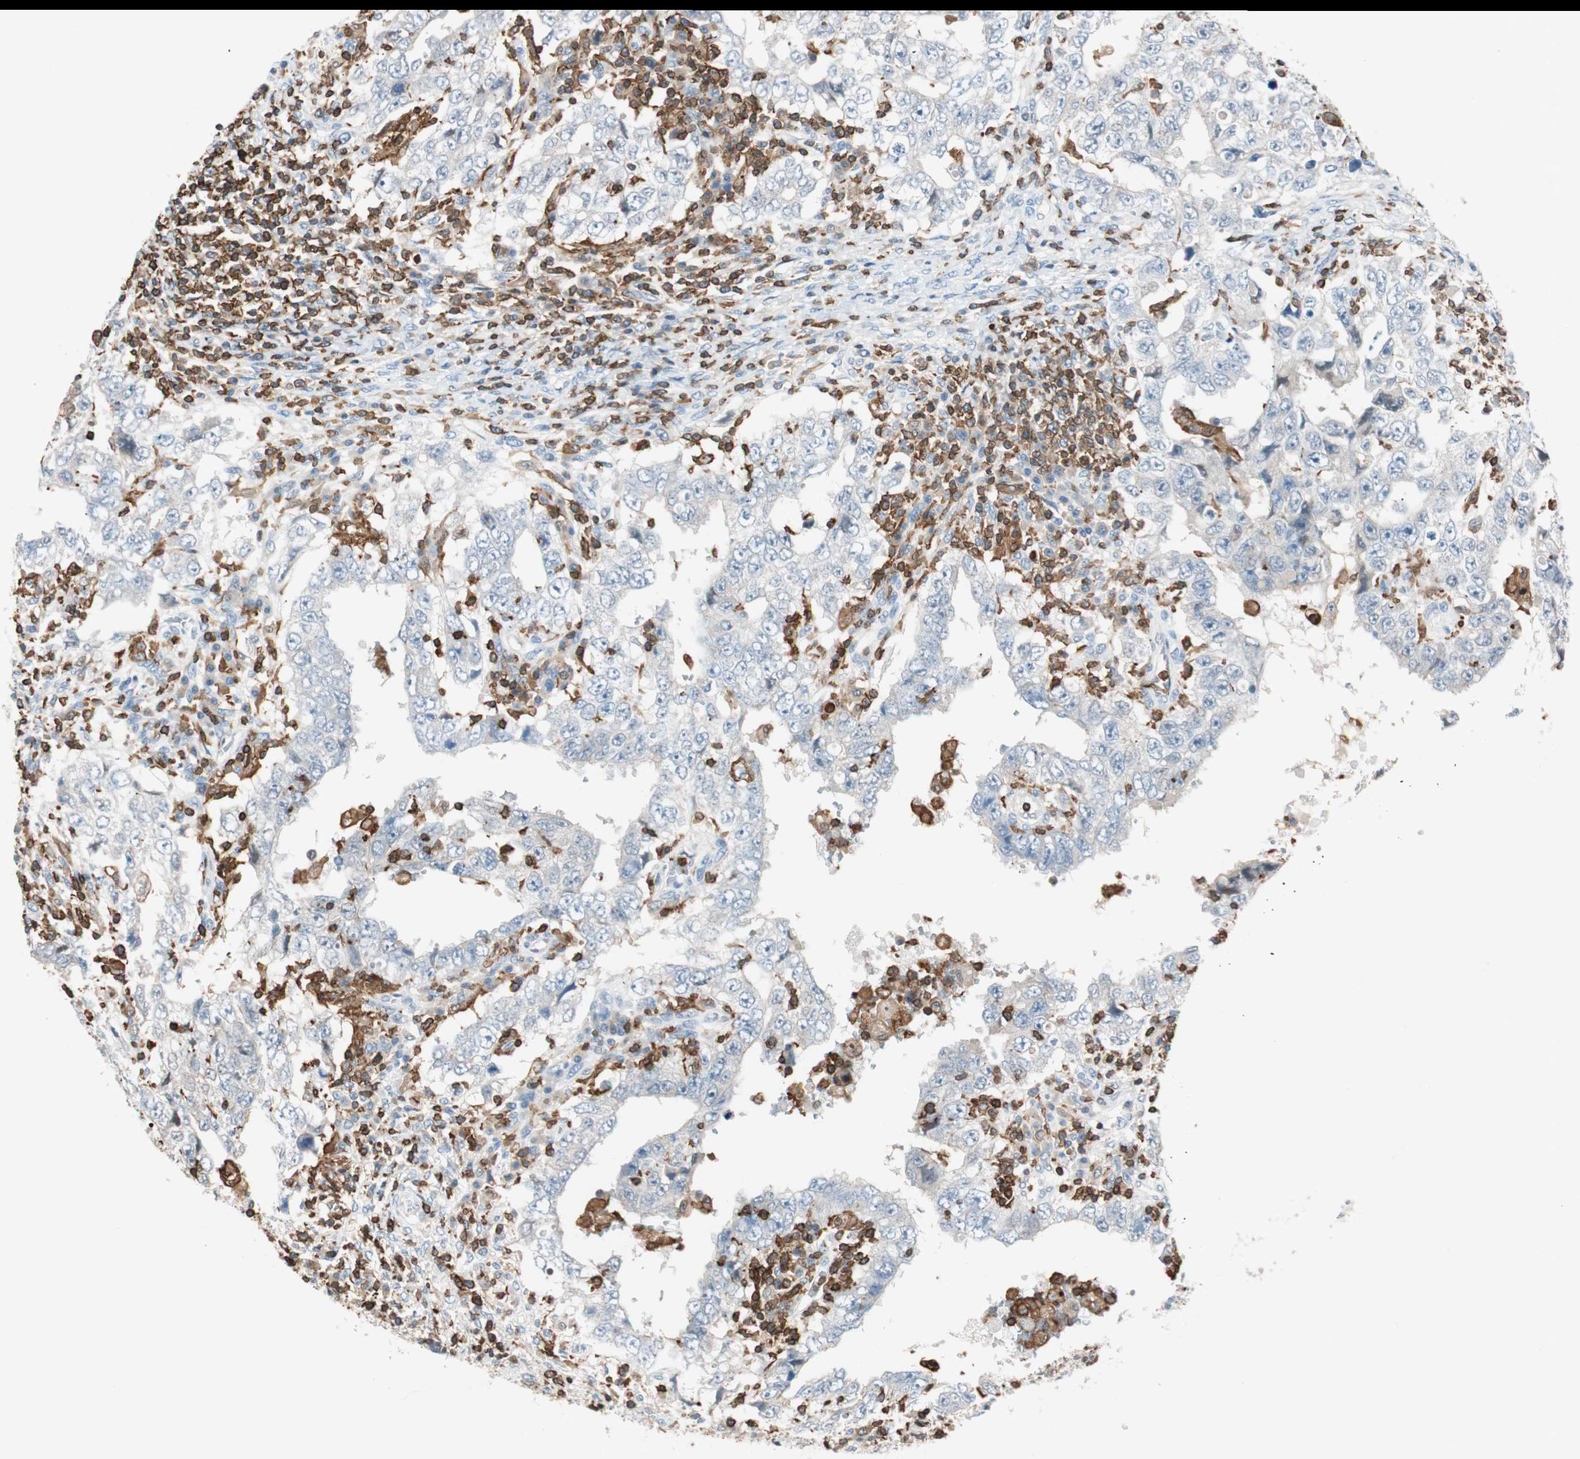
{"staining": {"intensity": "negative", "quantity": "none", "location": "none"}, "tissue": "testis cancer", "cell_type": "Tumor cells", "image_type": "cancer", "snomed": [{"axis": "morphology", "description": "Carcinoma, Embryonal, NOS"}, {"axis": "topography", "description": "Testis"}], "caption": "DAB immunohistochemical staining of human testis cancer (embryonal carcinoma) reveals no significant expression in tumor cells.", "gene": "HPGD", "patient": {"sex": "male", "age": 26}}